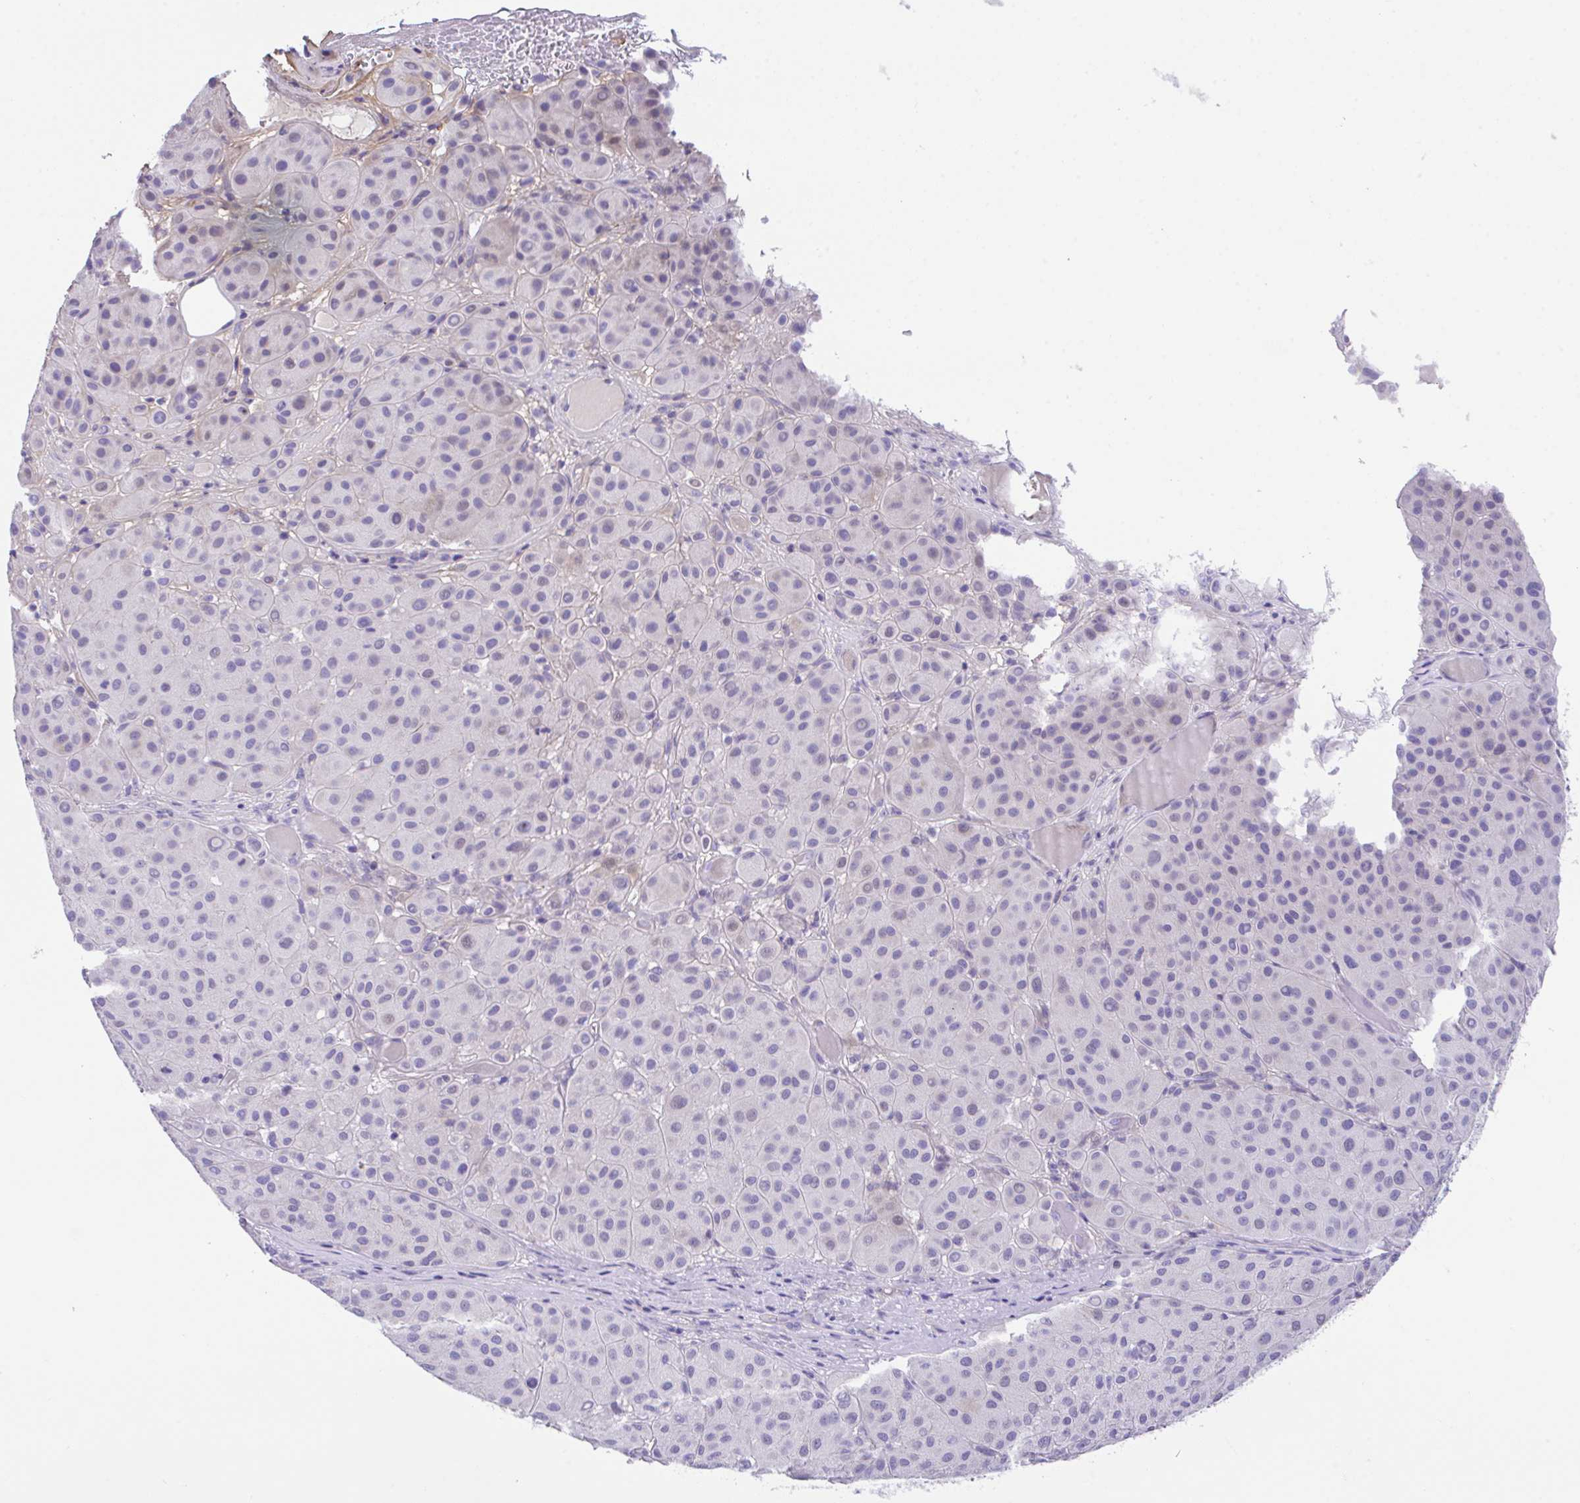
{"staining": {"intensity": "negative", "quantity": "none", "location": "none"}, "tissue": "melanoma", "cell_type": "Tumor cells", "image_type": "cancer", "snomed": [{"axis": "morphology", "description": "Malignant melanoma, Metastatic site"}, {"axis": "topography", "description": "Smooth muscle"}], "caption": "The immunohistochemistry photomicrograph has no significant expression in tumor cells of malignant melanoma (metastatic site) tissue.", "gene": "SLC16A6", "patient": {"sex": "male", "age": 41}}